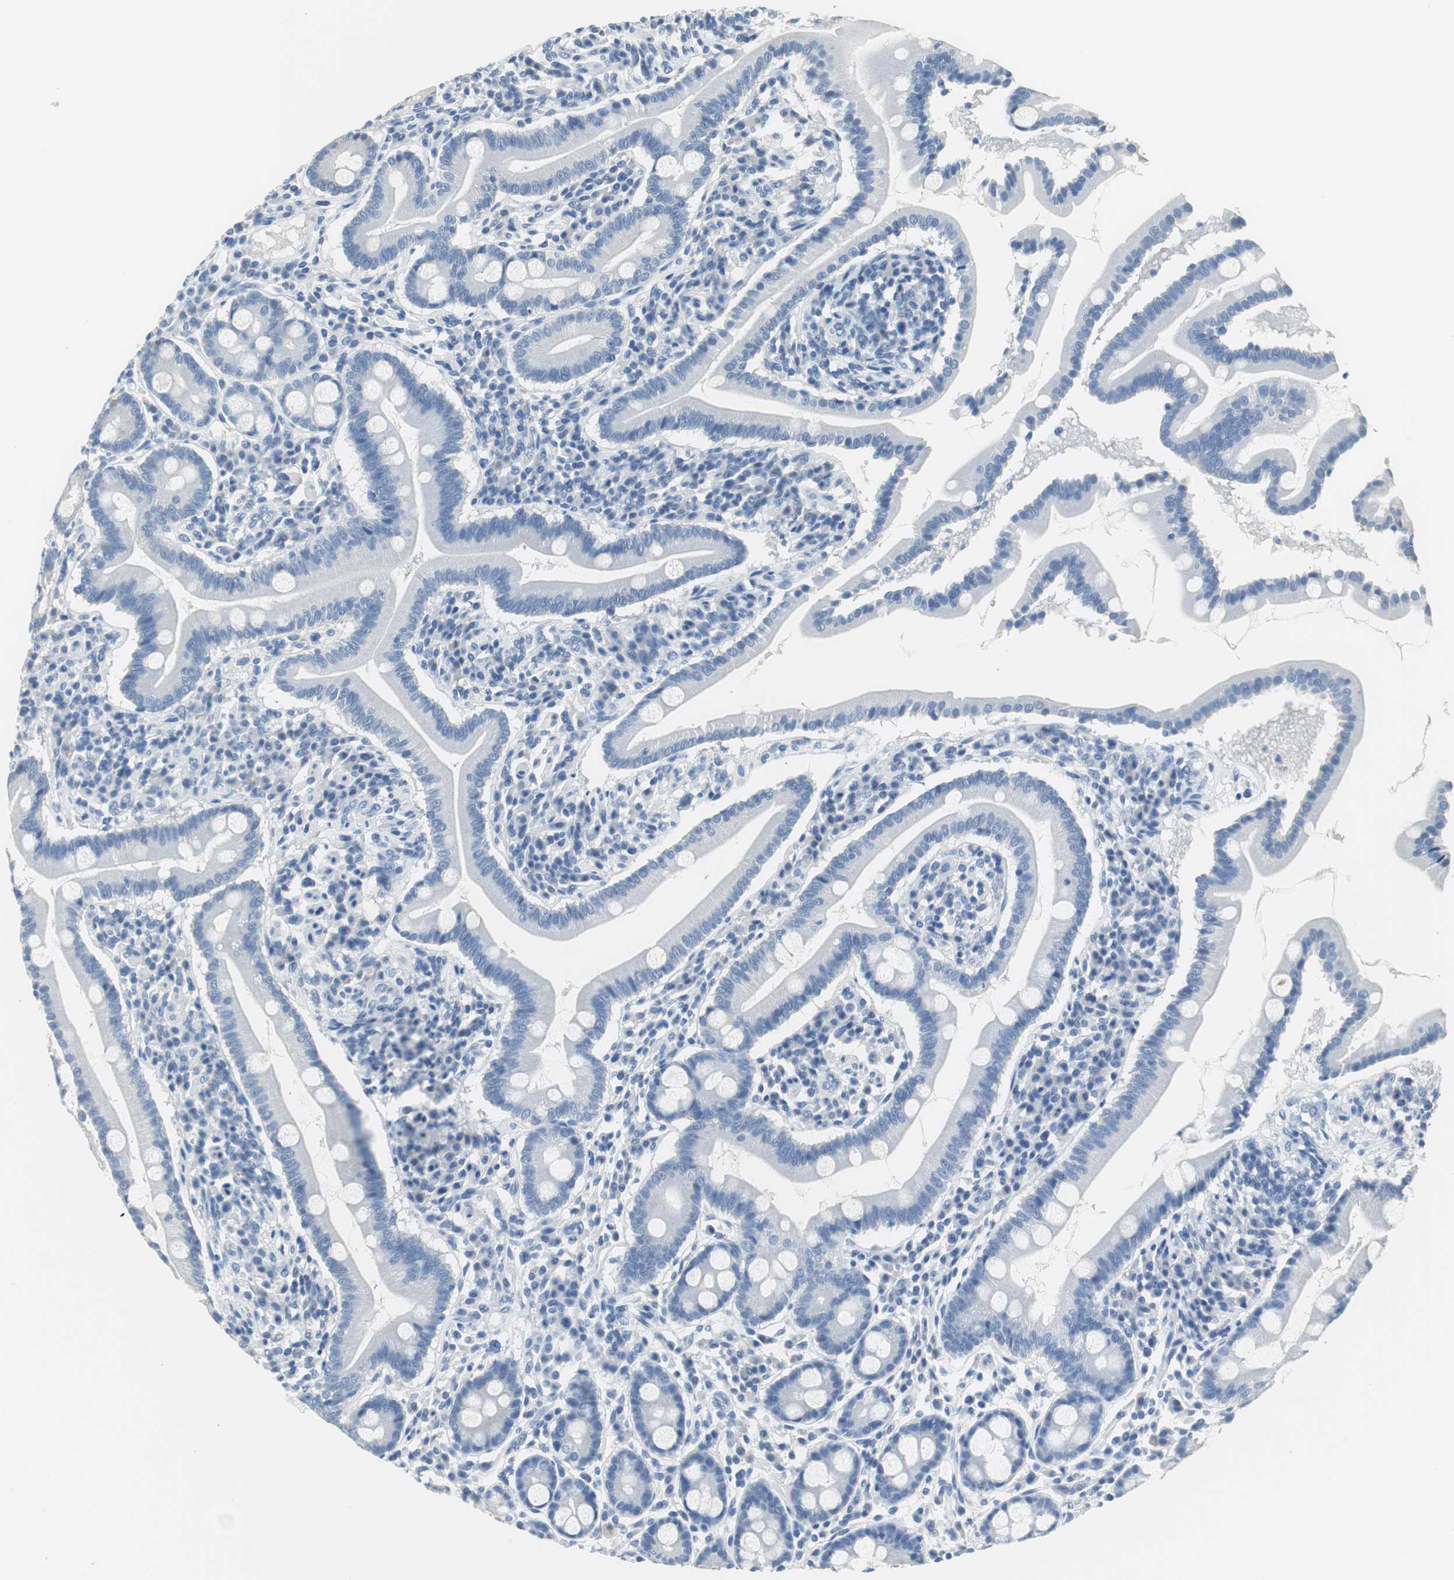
{"staining": {"intensity": "negative", "quantity": "none", "location": "none"}, "tissue": "duodenum", "cell_type": "Glandular cells", "image_type": "normal", "snomed": [{"axis": "morphology", "description": "Normal tissue, NOS"}, {"axis": "topography", "description": "Duodenum"}], "caption": "A high-resolution micrograph shows immunohistochemistry staining of unremarkable duodenum, which shows no significant staining in glandular cells. (Stains: DAB (3,3'-diaminobenzidine) immunohistochemistry (IHC) with hematoxylin counter stain, Microscopy: brightfield microscopy at high magnification).", "gene": "MUC7", "patient": {"sex": "male", "age": 50}}